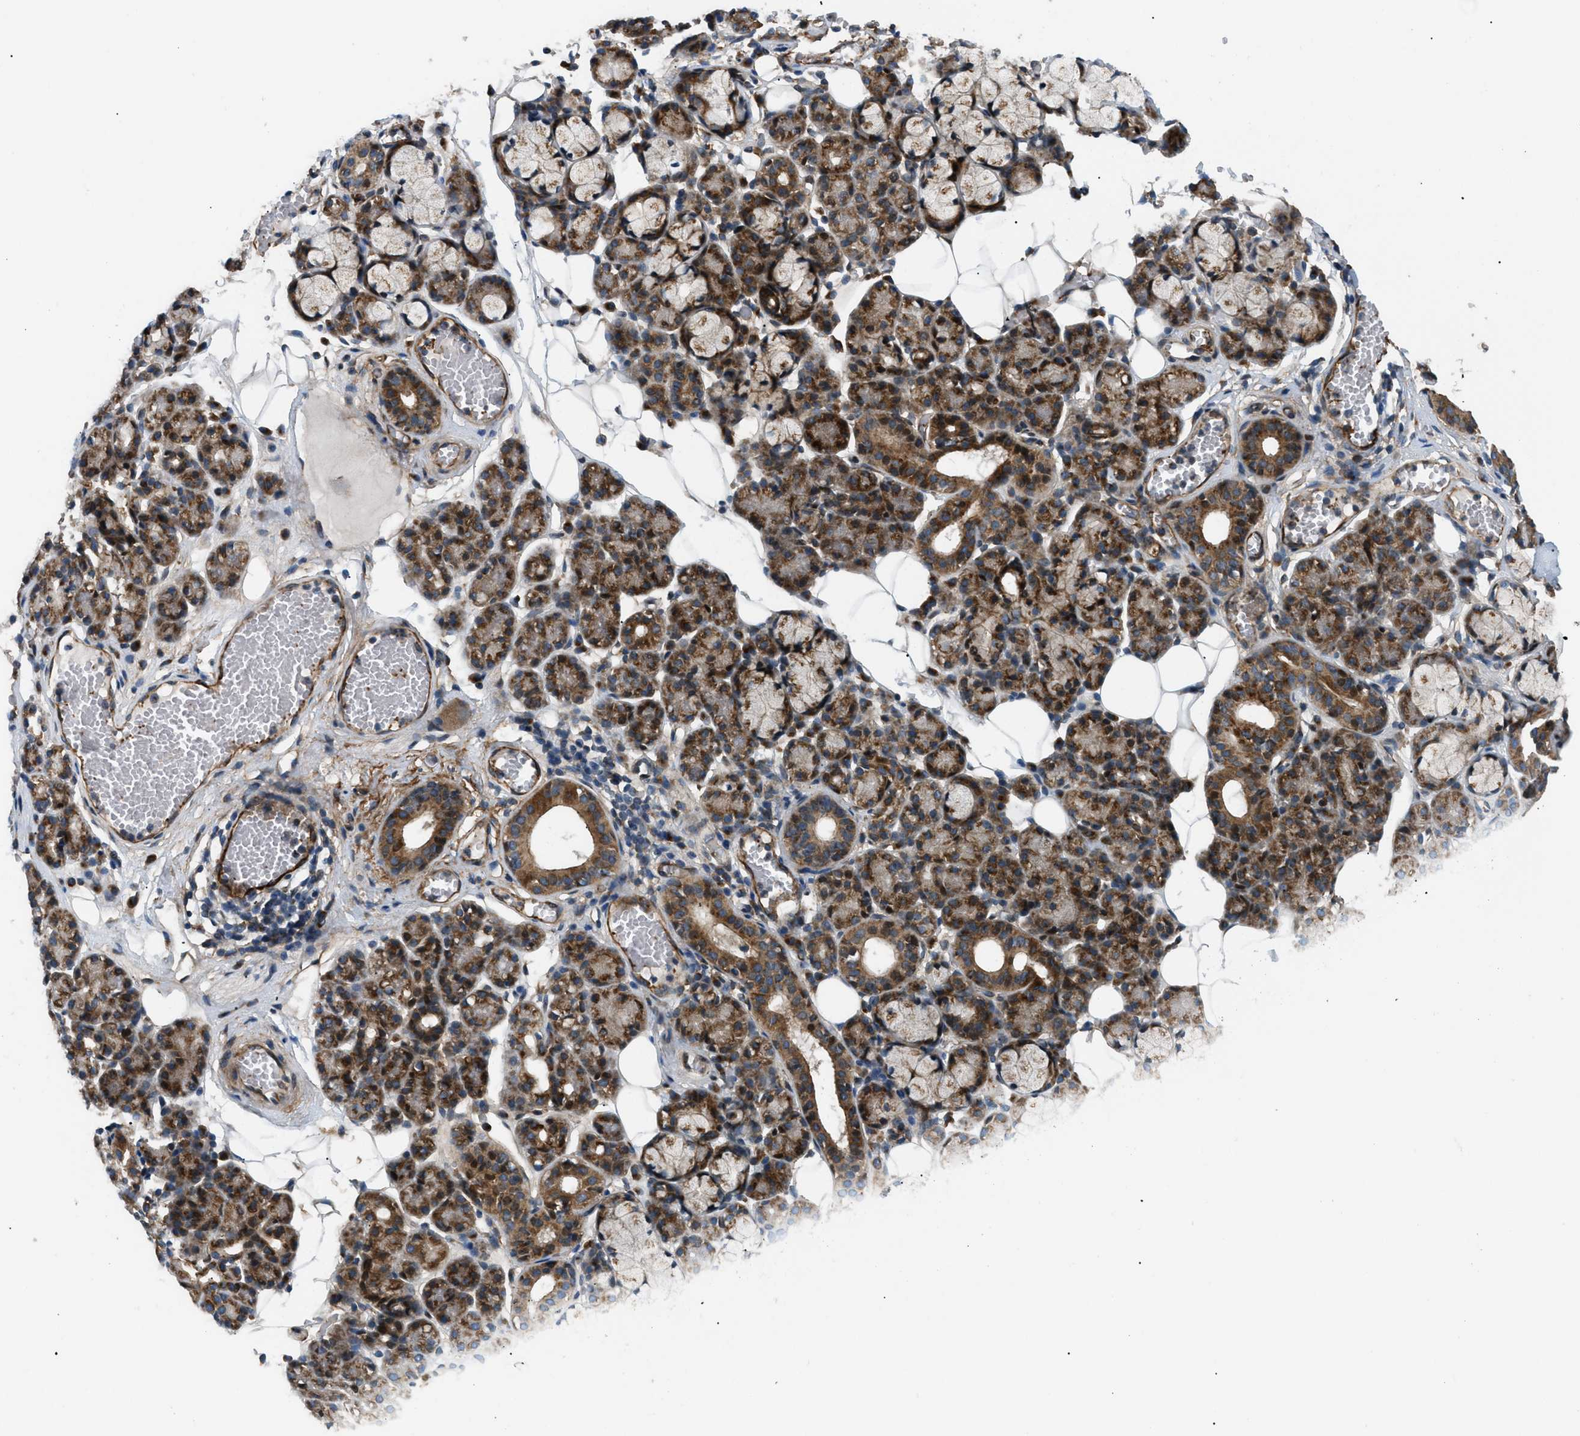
{"staining": {"intensity": "moderate", "quantity": ">75%", "location": "cytoplasmic/membranous"}, "tissue": "salivary gland", "cell_type": "Glandular cells", "image_type": "normal", "snomed": [{"axis": "morphology", "description": "Normal tissue, NOS"}, {"axis": "topography", "description": "Salivary gland"}], "caption": "IHC photomicrograph of unremarkable salivary gland: salivary gland stained using IHC displays medium levels of moderate protein expression localized specifically in the cytoplasmic/membranous of glandular cells, appearing as a cytoplasmic/membranous brown color.", "gene": "LYSMD3", "patient": {"sex": "male", "age": 63}}